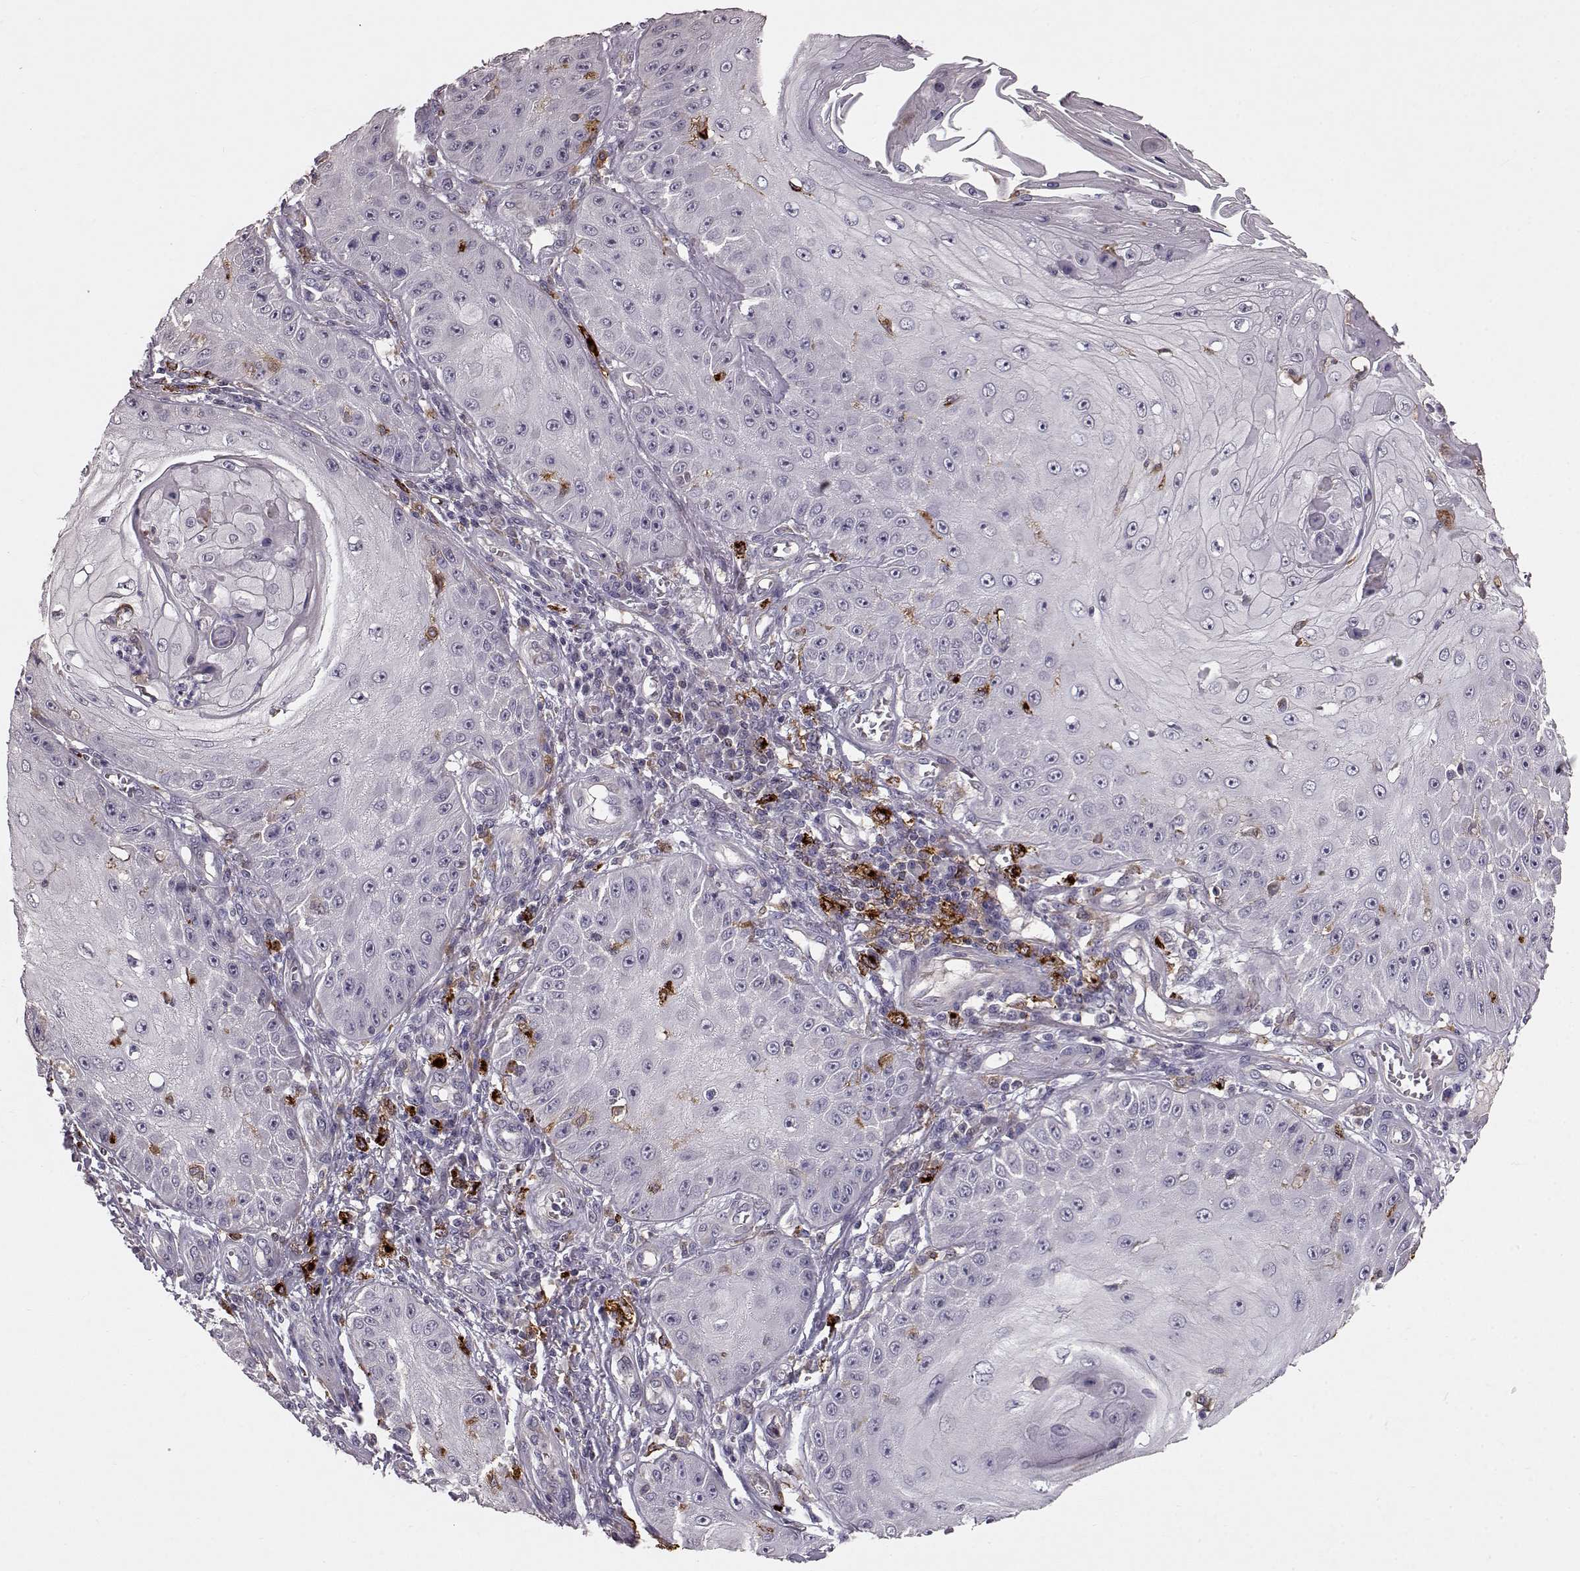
{"staining": {"intensity": "negative", "quantity": "none", "location": "none"}, "tissue": "skin cancer", "cell_type": "Tumor cells", "image_type": "cancer", "snomed": [{"axis": "morphology", "description": "Squamous cell carcinoma, NOS"}, {"axis": "topography", "description": "Skin"}], "caption": "High magnification brightfield microscopy of skin squamous cell carcinoma stained with DAB (3,3'-diaminobenzidine) (brown) and counterstained with hematoxylin (blue): tumor cells show no significant expression.", "gene": "CCNF", "patient": {"sex": "male", "age": 70}}